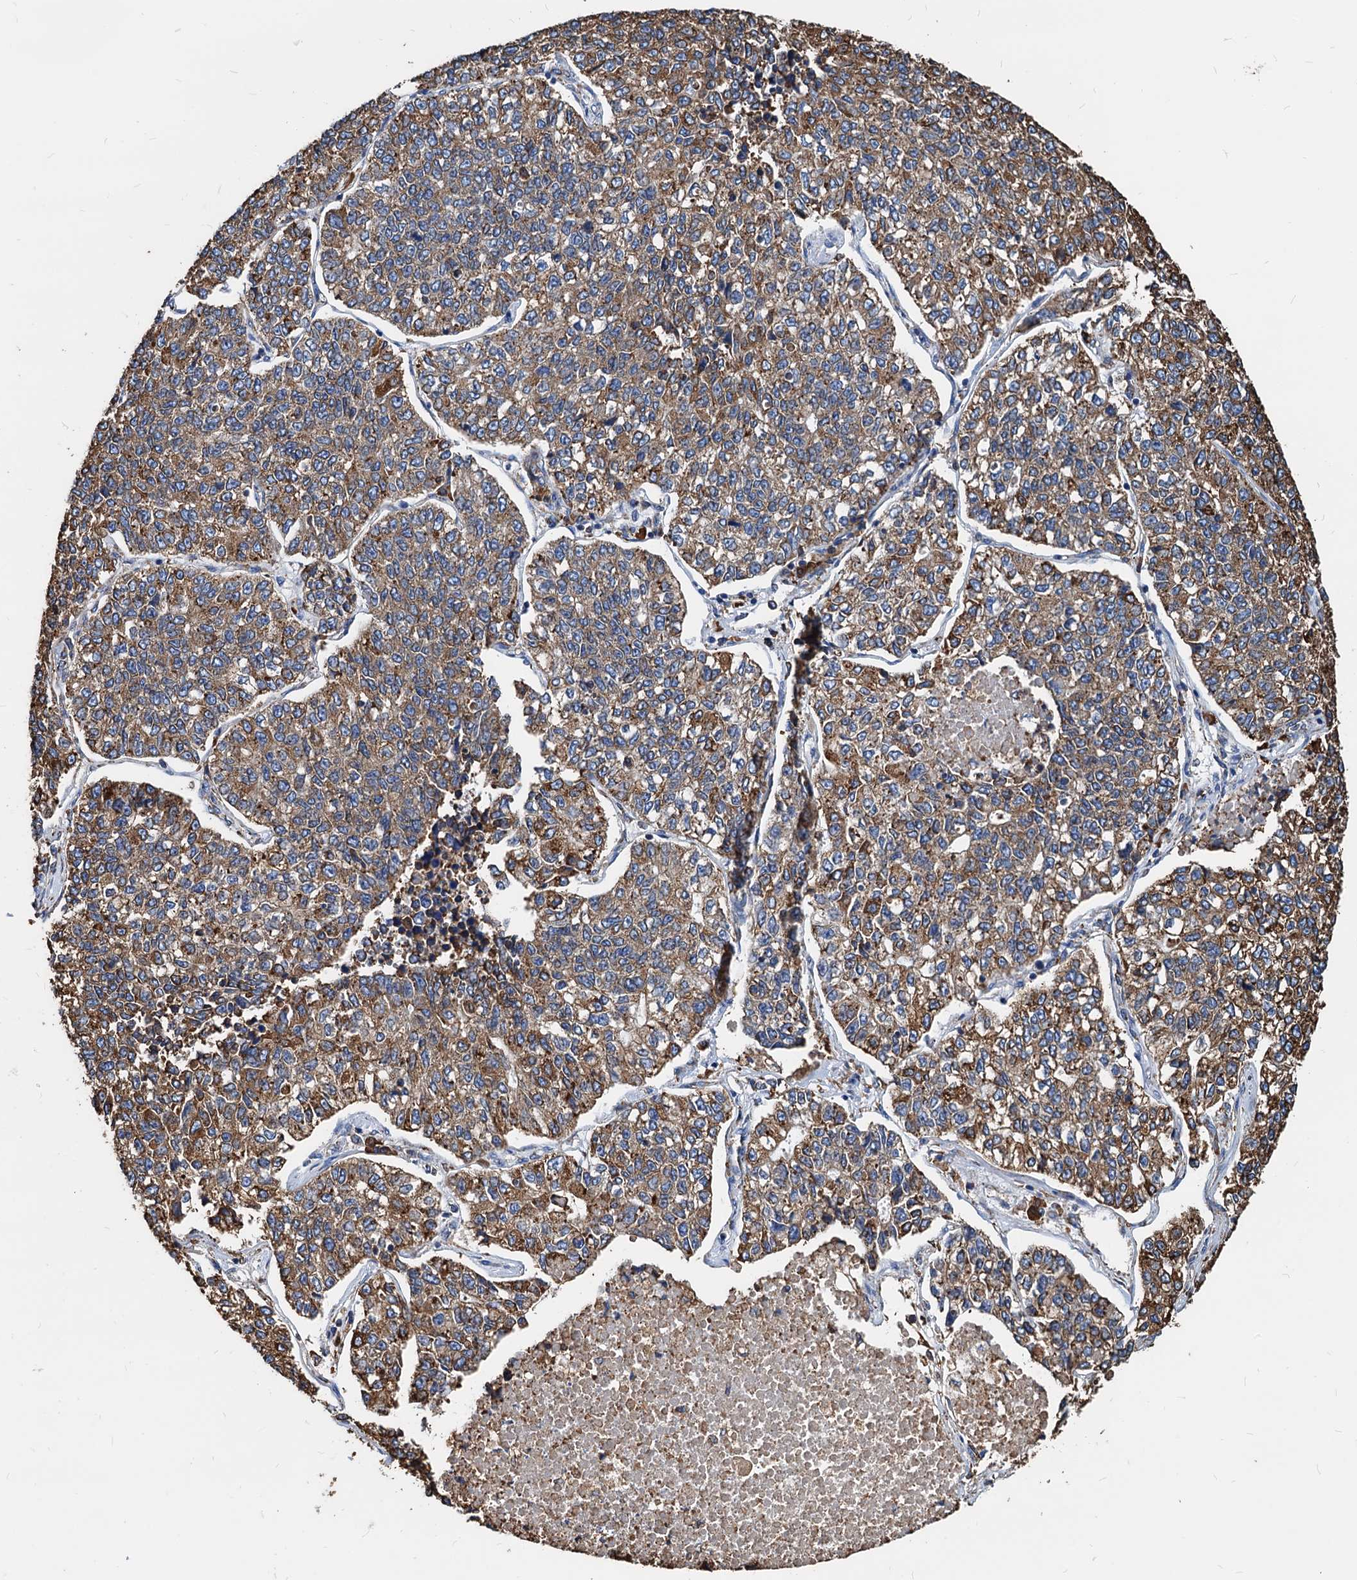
{"staining": {"intensity": "moderate", "quantity": ">75%", "location": "cytoplasmic/membranous"}, "tissue": "lung cancer", "cell_type": "Tumor cells", "image_type": "cancer", "snomed": [{"axis": "morphology", "description": "Adenocarcinoma, NOS"}, {"axis": "topography", "description": "Lung"}], "caption": "Tumor cells reveal medium levels of moderate cytoplasmic/membranous expression in about >75% of cells in lung cancer.", "gene": "HSPA5", "patient": {"sex": "male", "age": 49}}